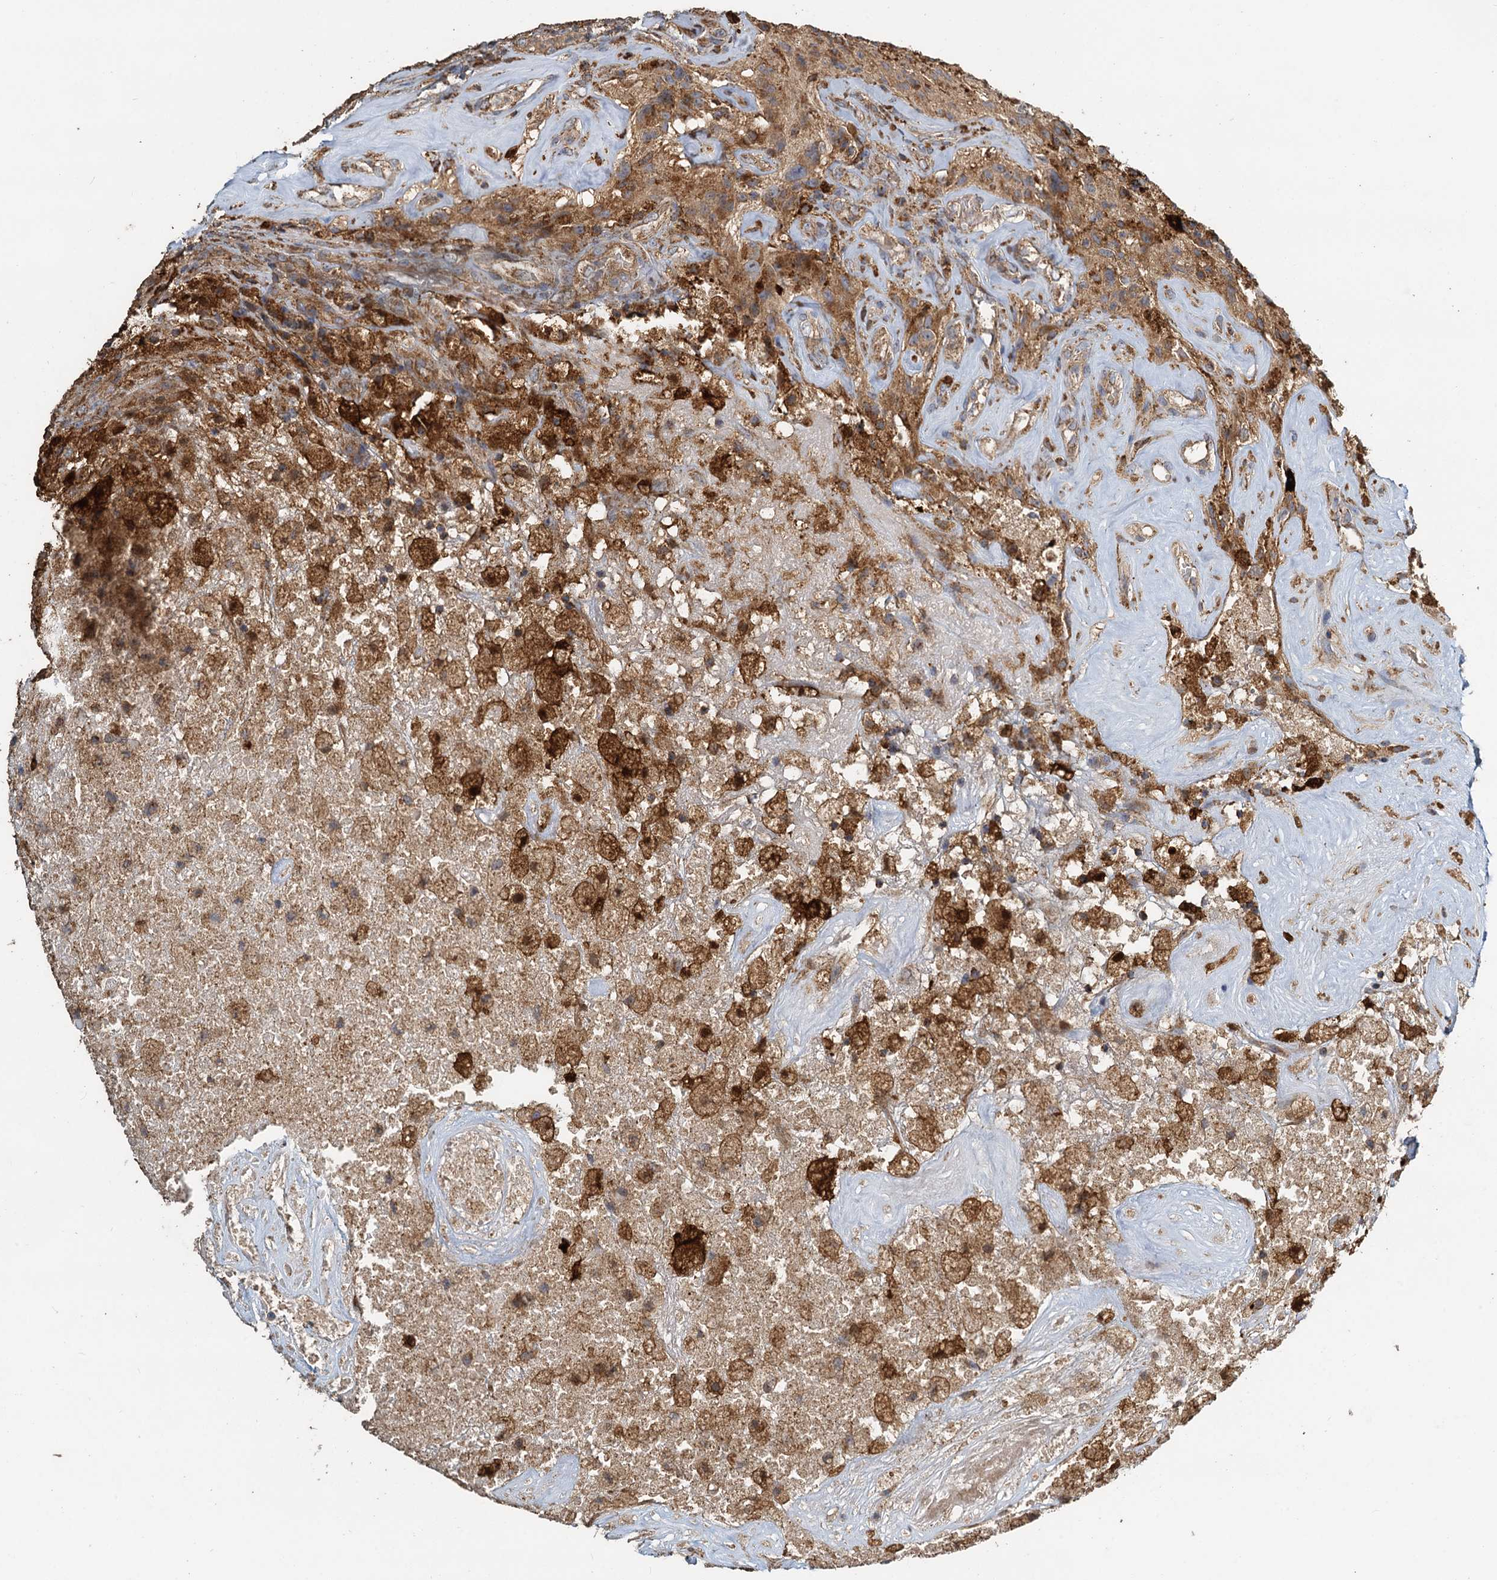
{"staining": {"intensity": "moderate", "quantity": ">75%", "location": "cytoplasmic/membranous"}, "tissue": "glioma", "cell_type": "Tumor cells", "image_type": "cancer", "snomed": [{"axis": "morphology", "description": "Glioma, malignant, High grade"}, {"axis": "topography", "description": "Brain"}], "caption": "IHC (DAB) staining of glioma demonstrates moderate cytoplasmic/membranous protein staining in about >75% of tumor cells. (Brightfield microscopy of DAB IHC at high magnification).", "gene": "SDS", "patient": {"sex": "male", "age": 69}}